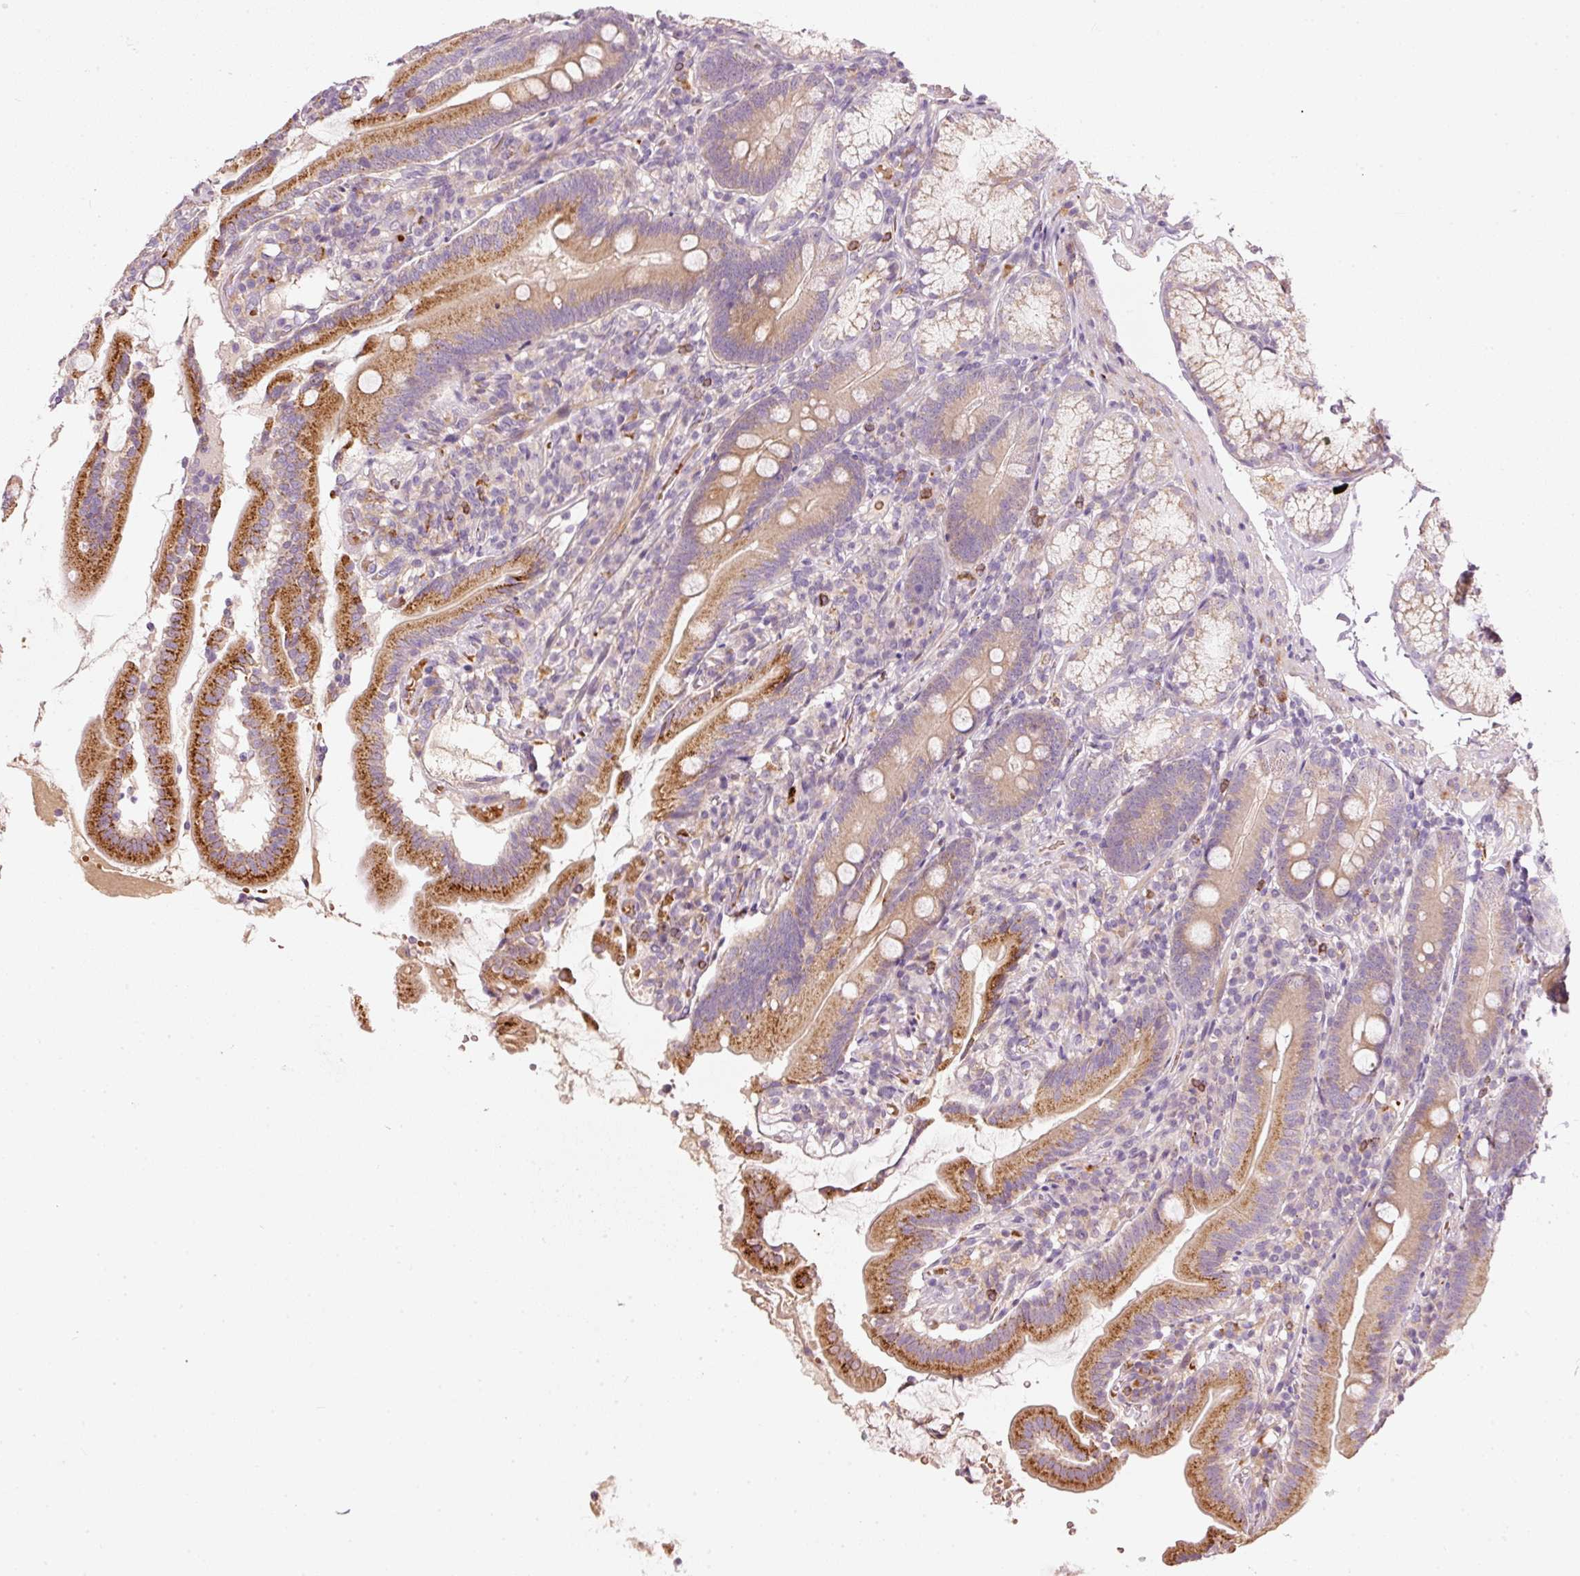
{"staining": {"intensity": "strong", "quantity": "25%-75%", "location": "cytoplasmic/membranous"}, "tissue": "duodenum", "cell_type": "Glandular cells", "image_type": "normal", "snomed": [{"axis": "morphology", "description": "Normal tissue, NOS"}, {"axis": "topography", "description": "Duodenum"}], "caption": "About 25%-75% of glandular cells in unremarkable duodenum exhibit strong cytoplasmic/membranous protein positivity as visualized by brown immunohistochemical staining.", "gene": "KLHL21", "patient": {"sex": "female", "age": 67}}